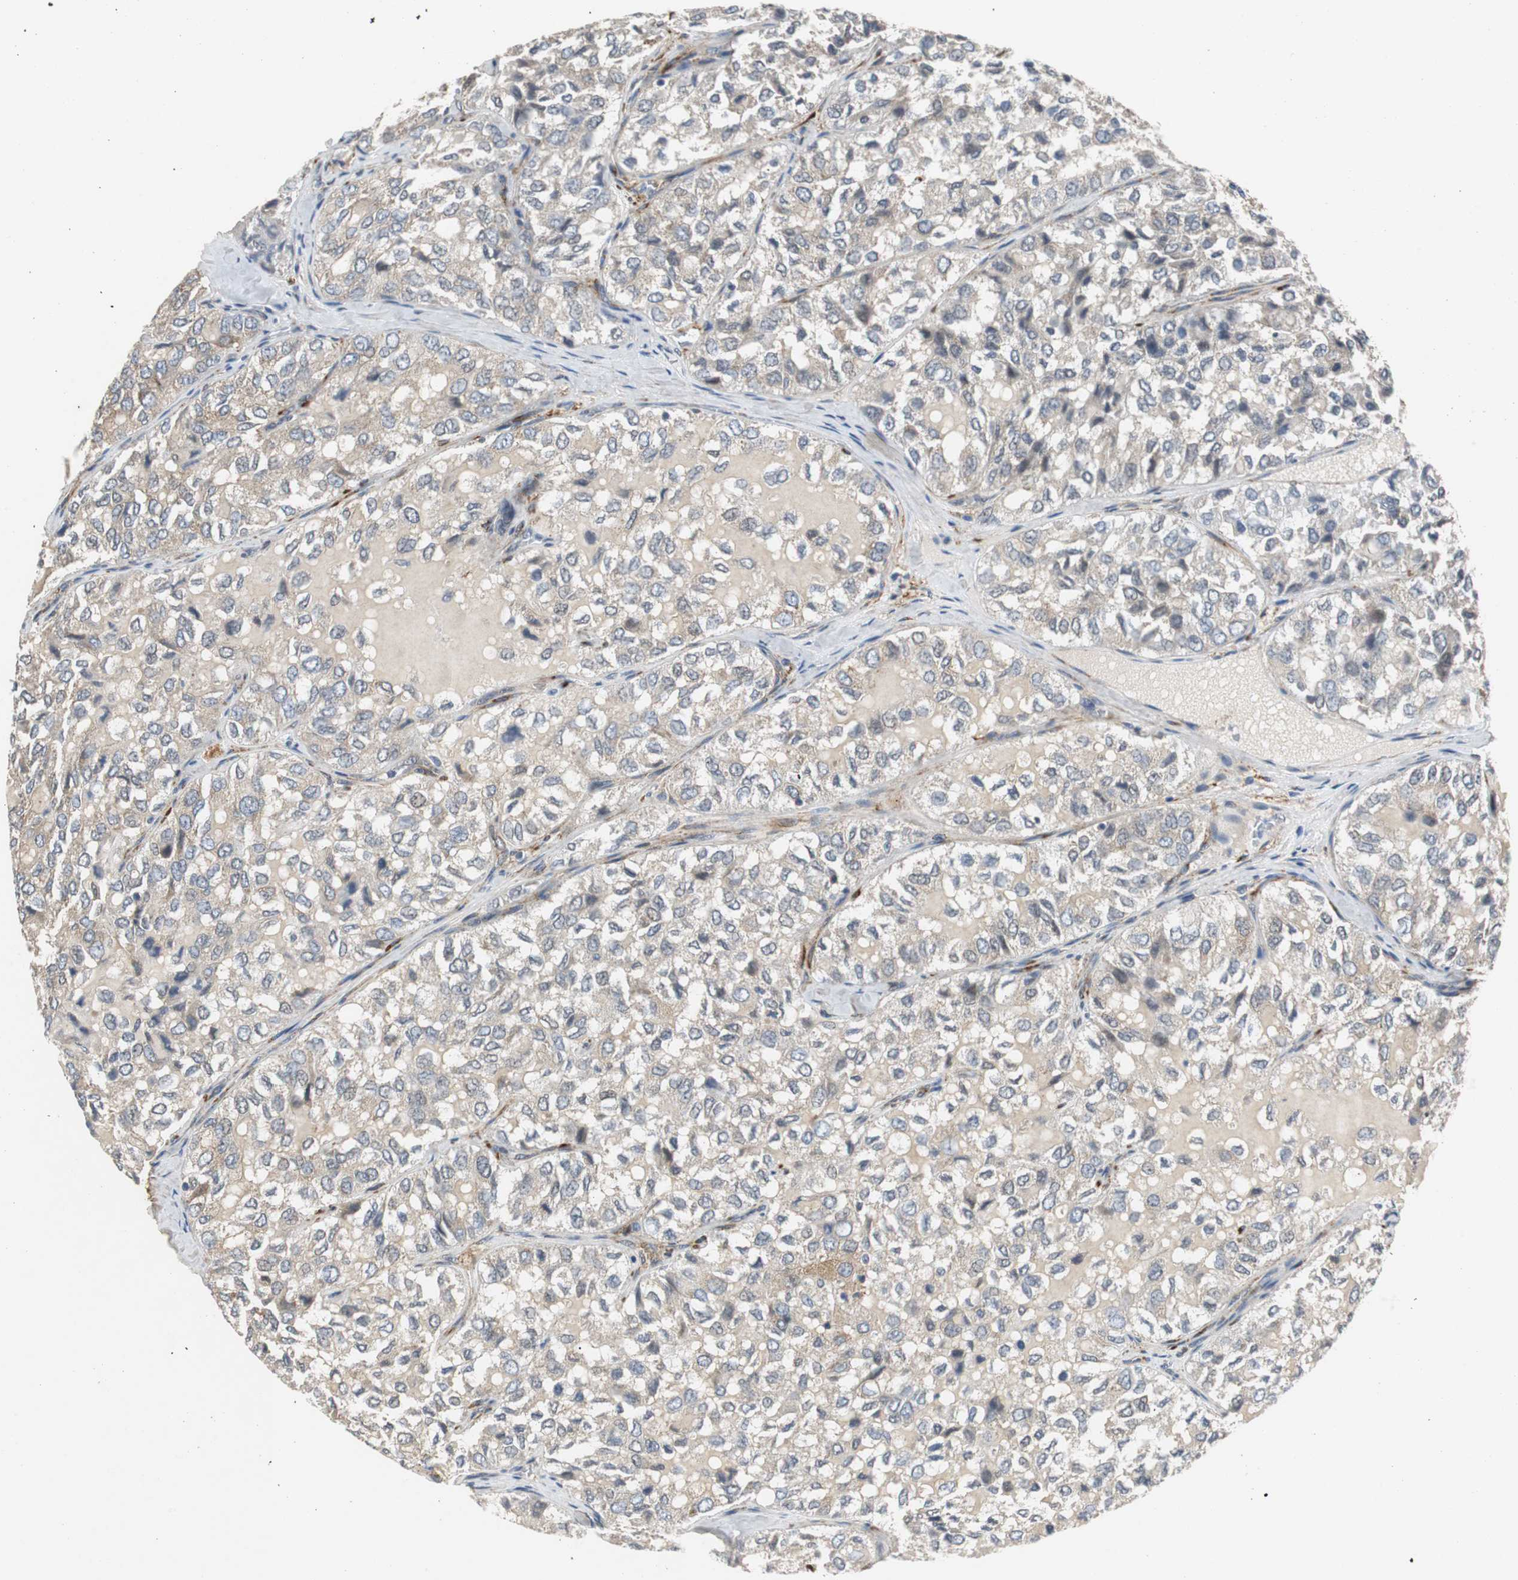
{"staining": {"intensity": "weak", "quantity": ">75%", "location": "cytoplasmic/membranous"}, "tissue": "thyroid cancer", "cell_type": "Tumor cells", "image_type": "cancer", "snomed": [{"axis": "morphology", "description": "Follicular adenoma carcinoma, NOS"}, {"axis": "topography", "description": "Thyroid gland"}], "caption": "Weak cytoplasmic/membranous expression for a protein is identified in approximately >75% of tumor cells of follicular adenoma carcinoma (thyroid) using immunohistochemistry.", "gene": "ISCU", "patient": {"sex": "male", "age": 75}}